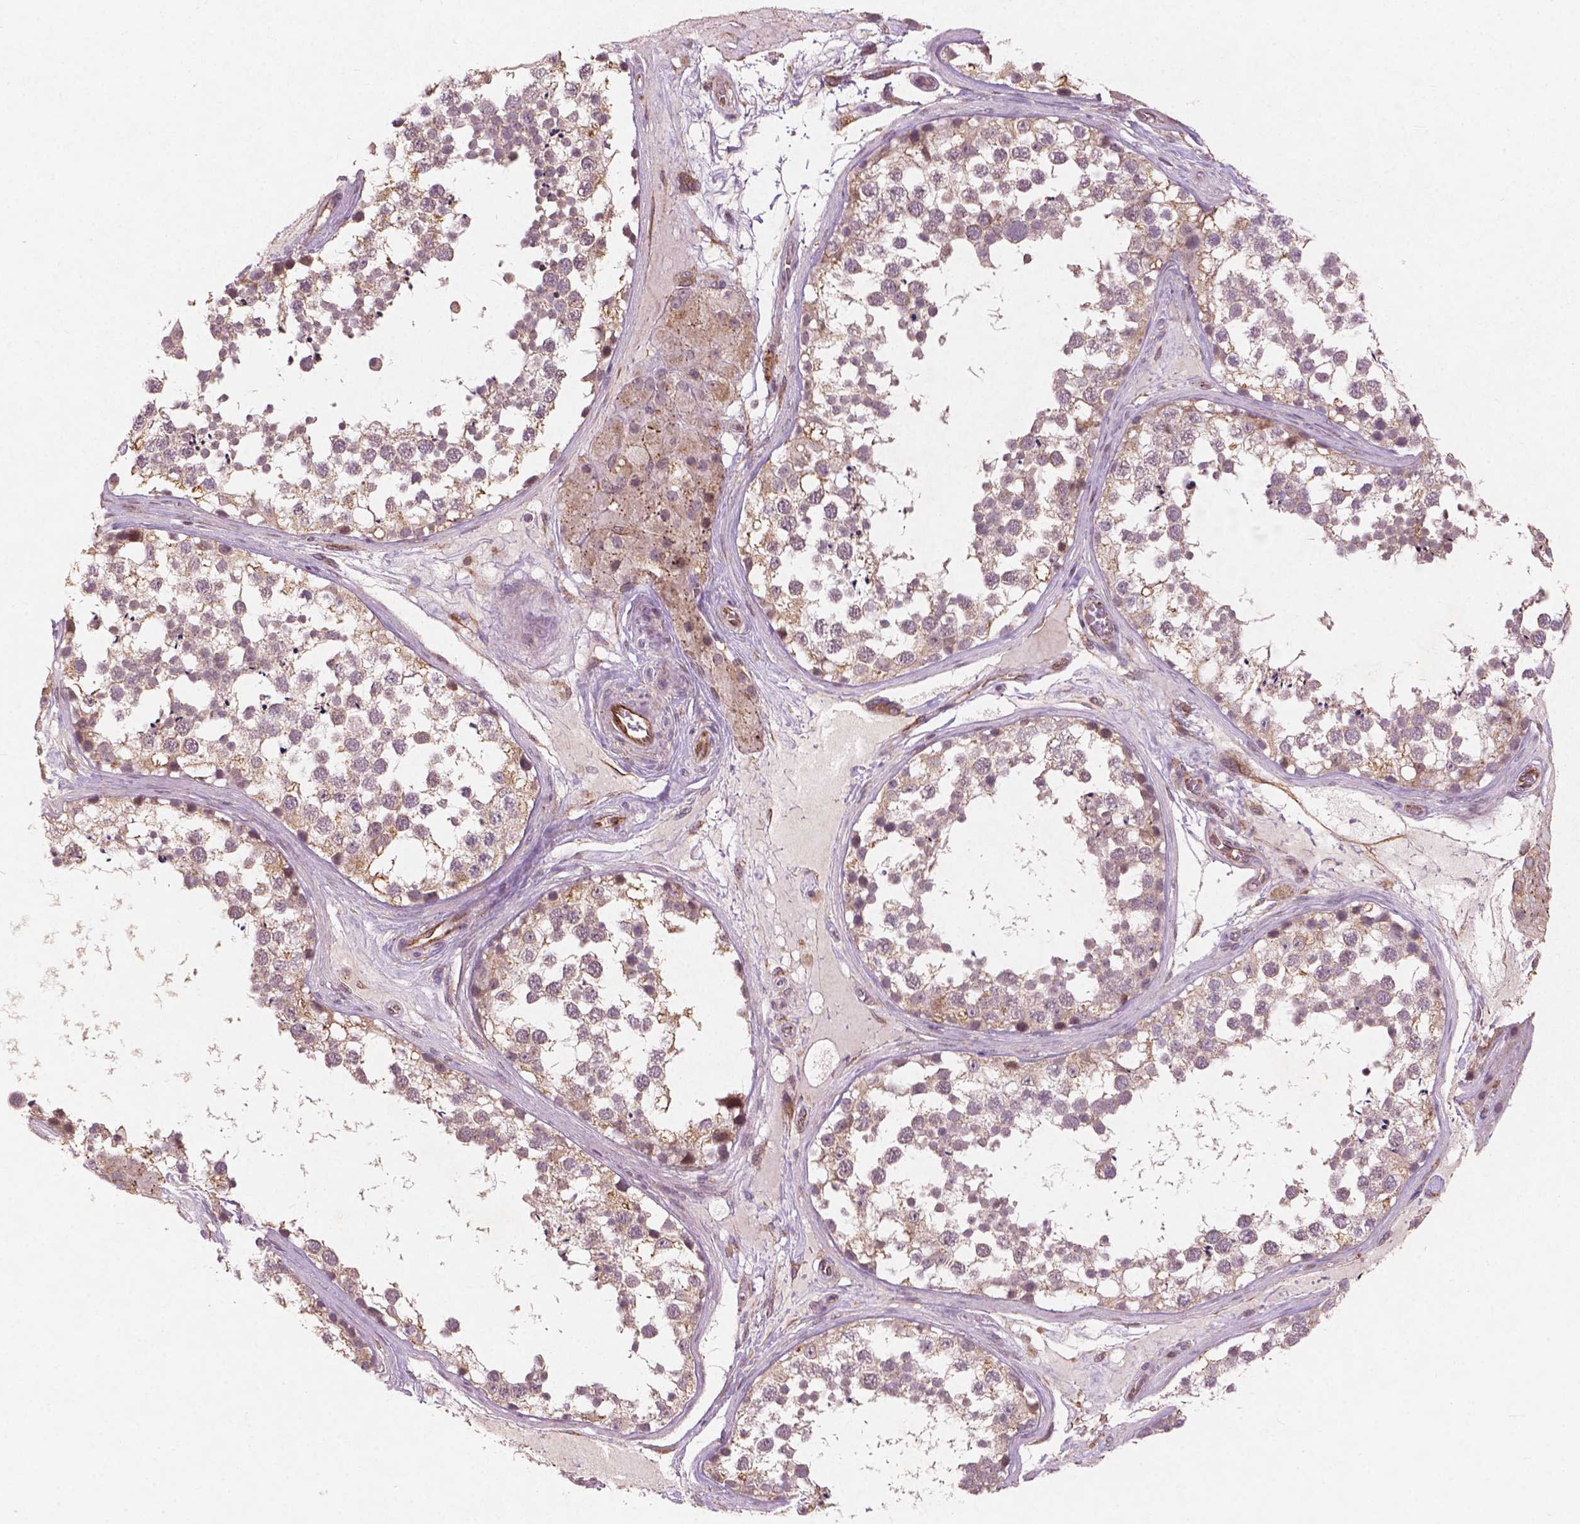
{"staining": {"intensity": "weak", "quantity": "25%-75%", "location": "cytoplasmic/membranous"}, "tissue": "testis", "cell_type": "Cells in seminiferous ducts", "image_type": "normal", "snomed": [{"axis": "morphology", "description": "Normal tissue, NOS"}, {"axis": "morphology", "description": "Seminoma, NOS"}, {"axis": "topography", "description": "Testis"}], "caption": "DAB immunohistochemical staining of benign testis demonstrates weak cytoplasmic/membranous protein positivity in about 25%-75% of cells in seminiferous ducts.", "gene": "SMAD2", "patient": {"sex": "male", "age": 65}}